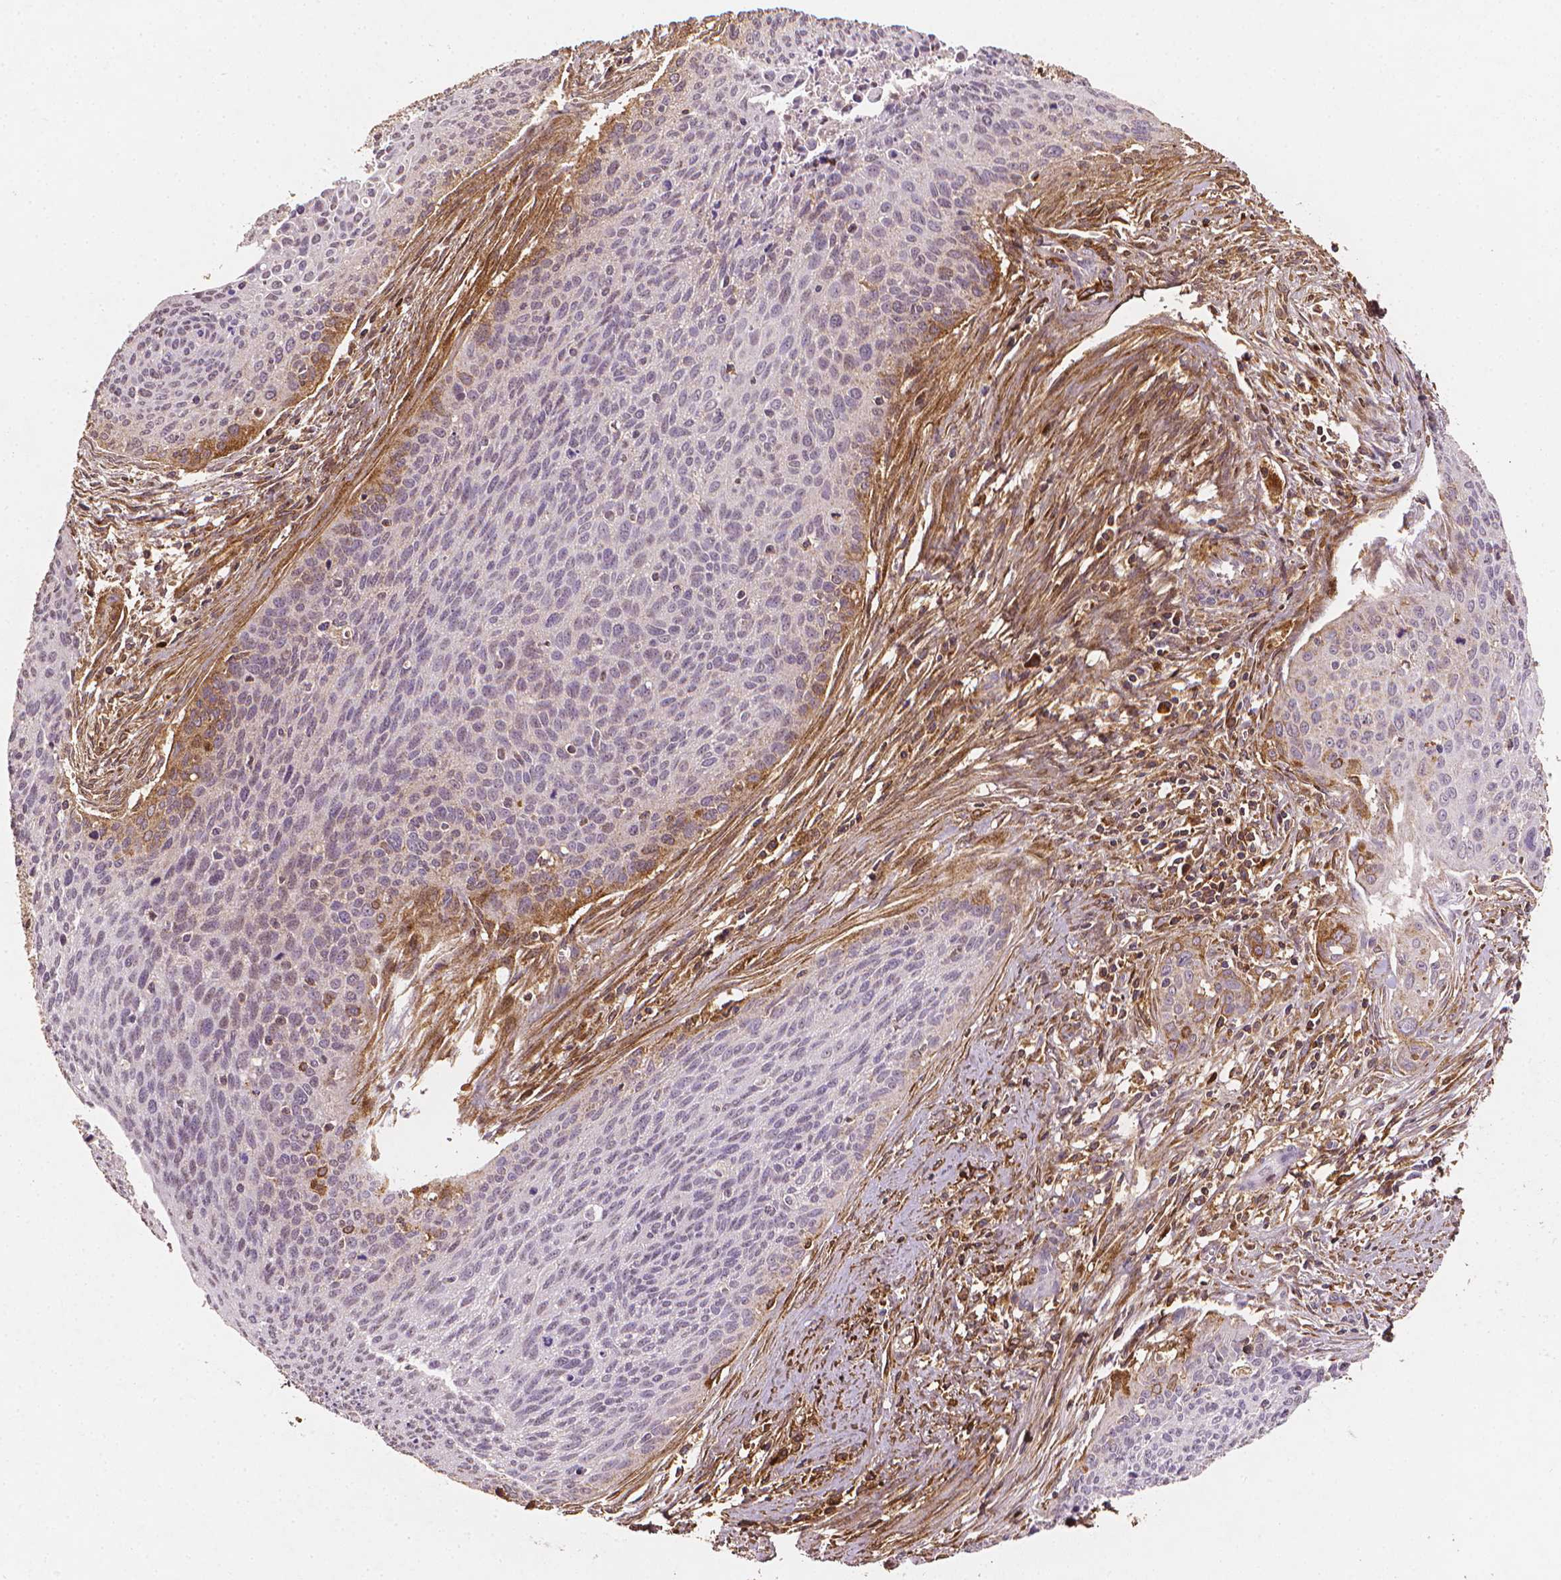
{"staining": {"intensity": "weak", "quantity": "<25%", "location": "cytoplasmic/membranous"}, "tissue": "cervical cancer", "cell_type": "Tumor cells", "image_type": "cancer", "snomed": [{"axis": "morphology", "description": "Squamous cell carcinoma, NOS"}, {"axis": "topography", "description": "Cervix"}], "caption": "Immunohistochemistry of human cervical squamous cell carcinoma reveals no positivity in tumor cells. The staining was performed using DAB to visualize the protein expression in brown, while the nuclei were stained in blue with hematoxylin (Magnification: 20x).", "gene": "DCN", "patient": {"sex": "female", "age": 55}}